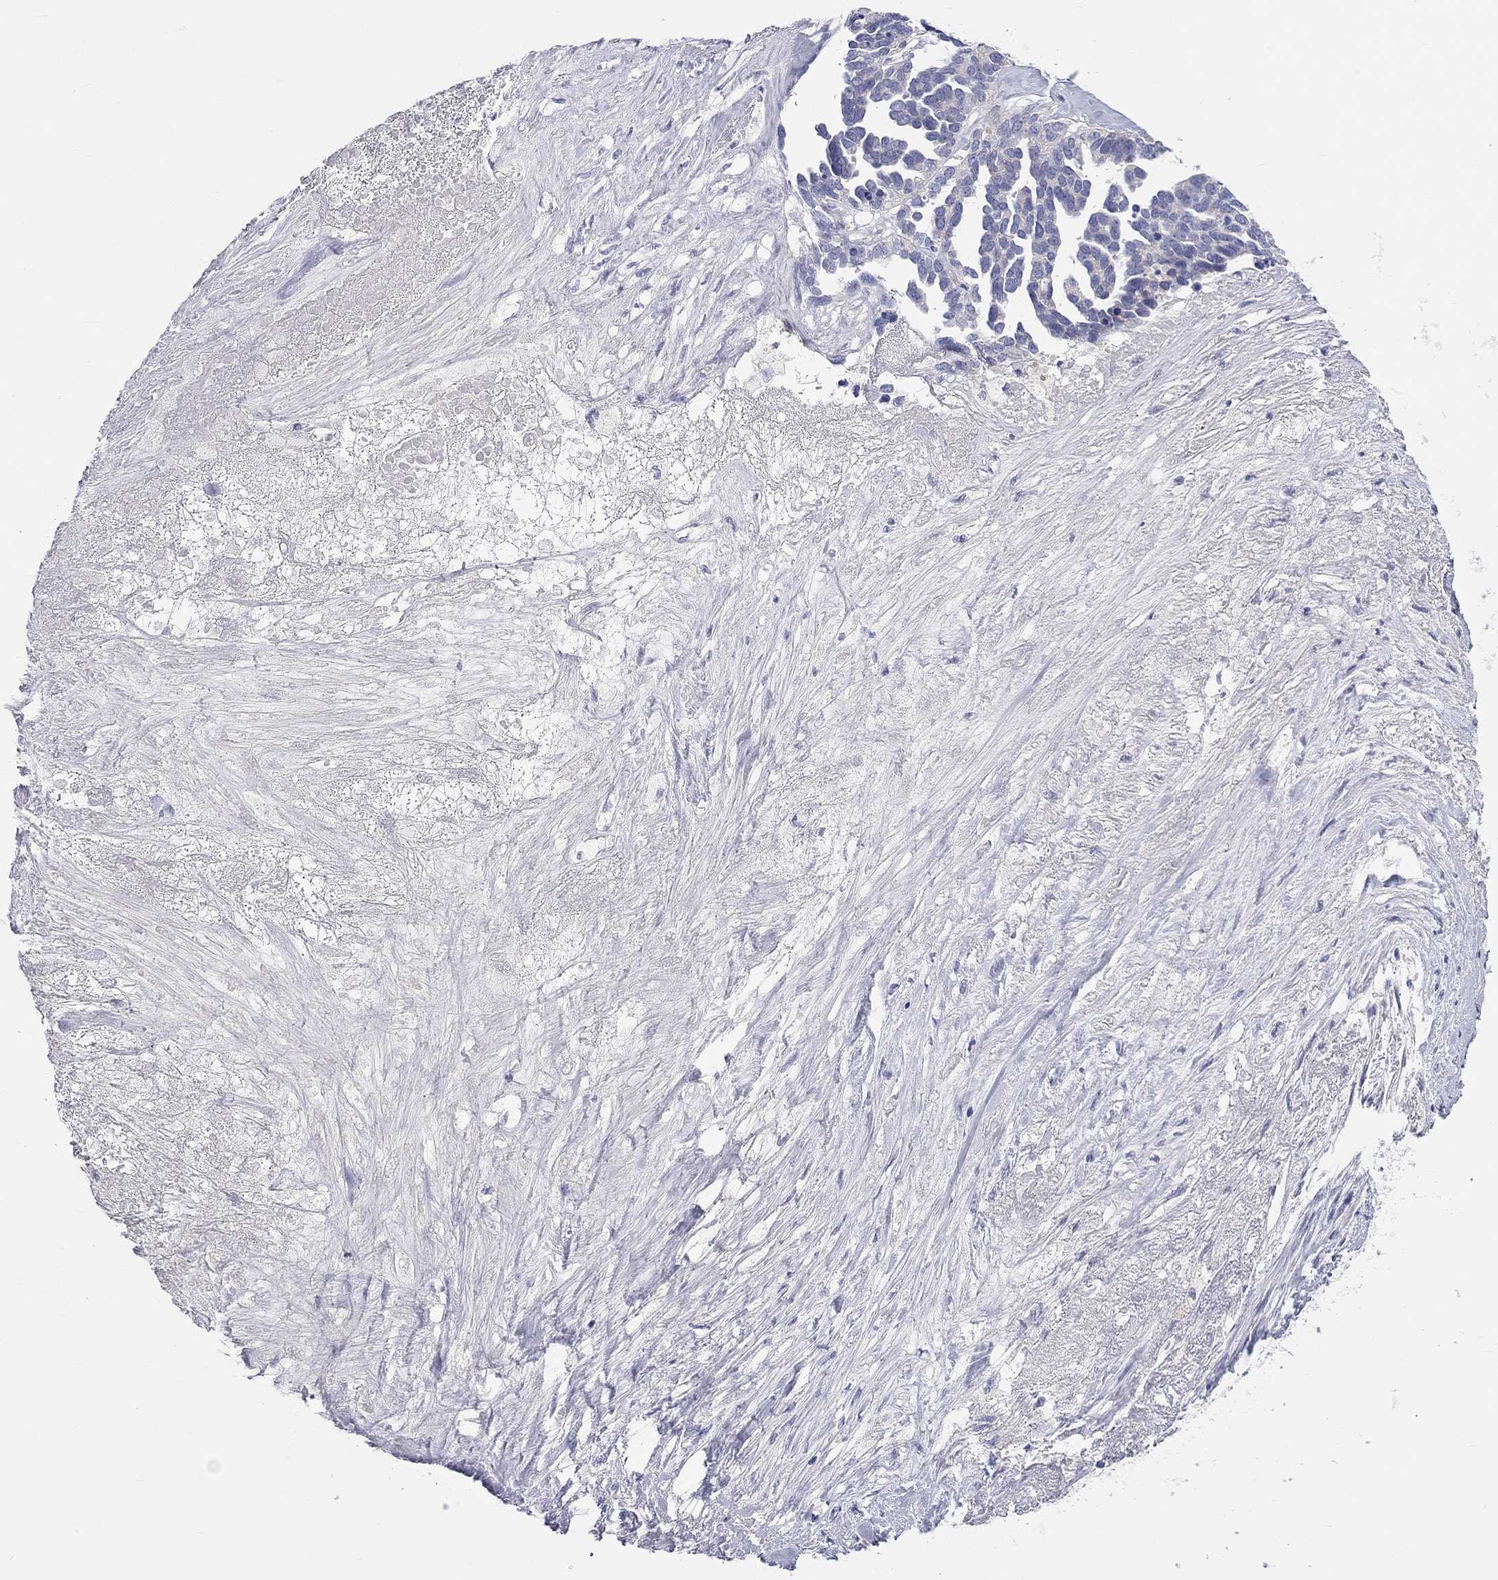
{"staining": {"intensity": "negative", "quantity": "none", "location": "none"}, "tissue": "ovarian cancer", "cell_type": "Tumor cells", "image_type": "cancer", "snomed": [{"axis": "morphology", "description": "Cystadenocarcinoma, serous, NOS"}, {"axis": "topography", "description": "Ovary"}], "caption": "High power microscopy image of an immunohistochemistry micrograph of ovarian cancer (serous cystadenocarcinoma), revealing no significant positivity in tumor cells.", "gene": "ST7L", "patient": {"sex": "female", "age": 54}}